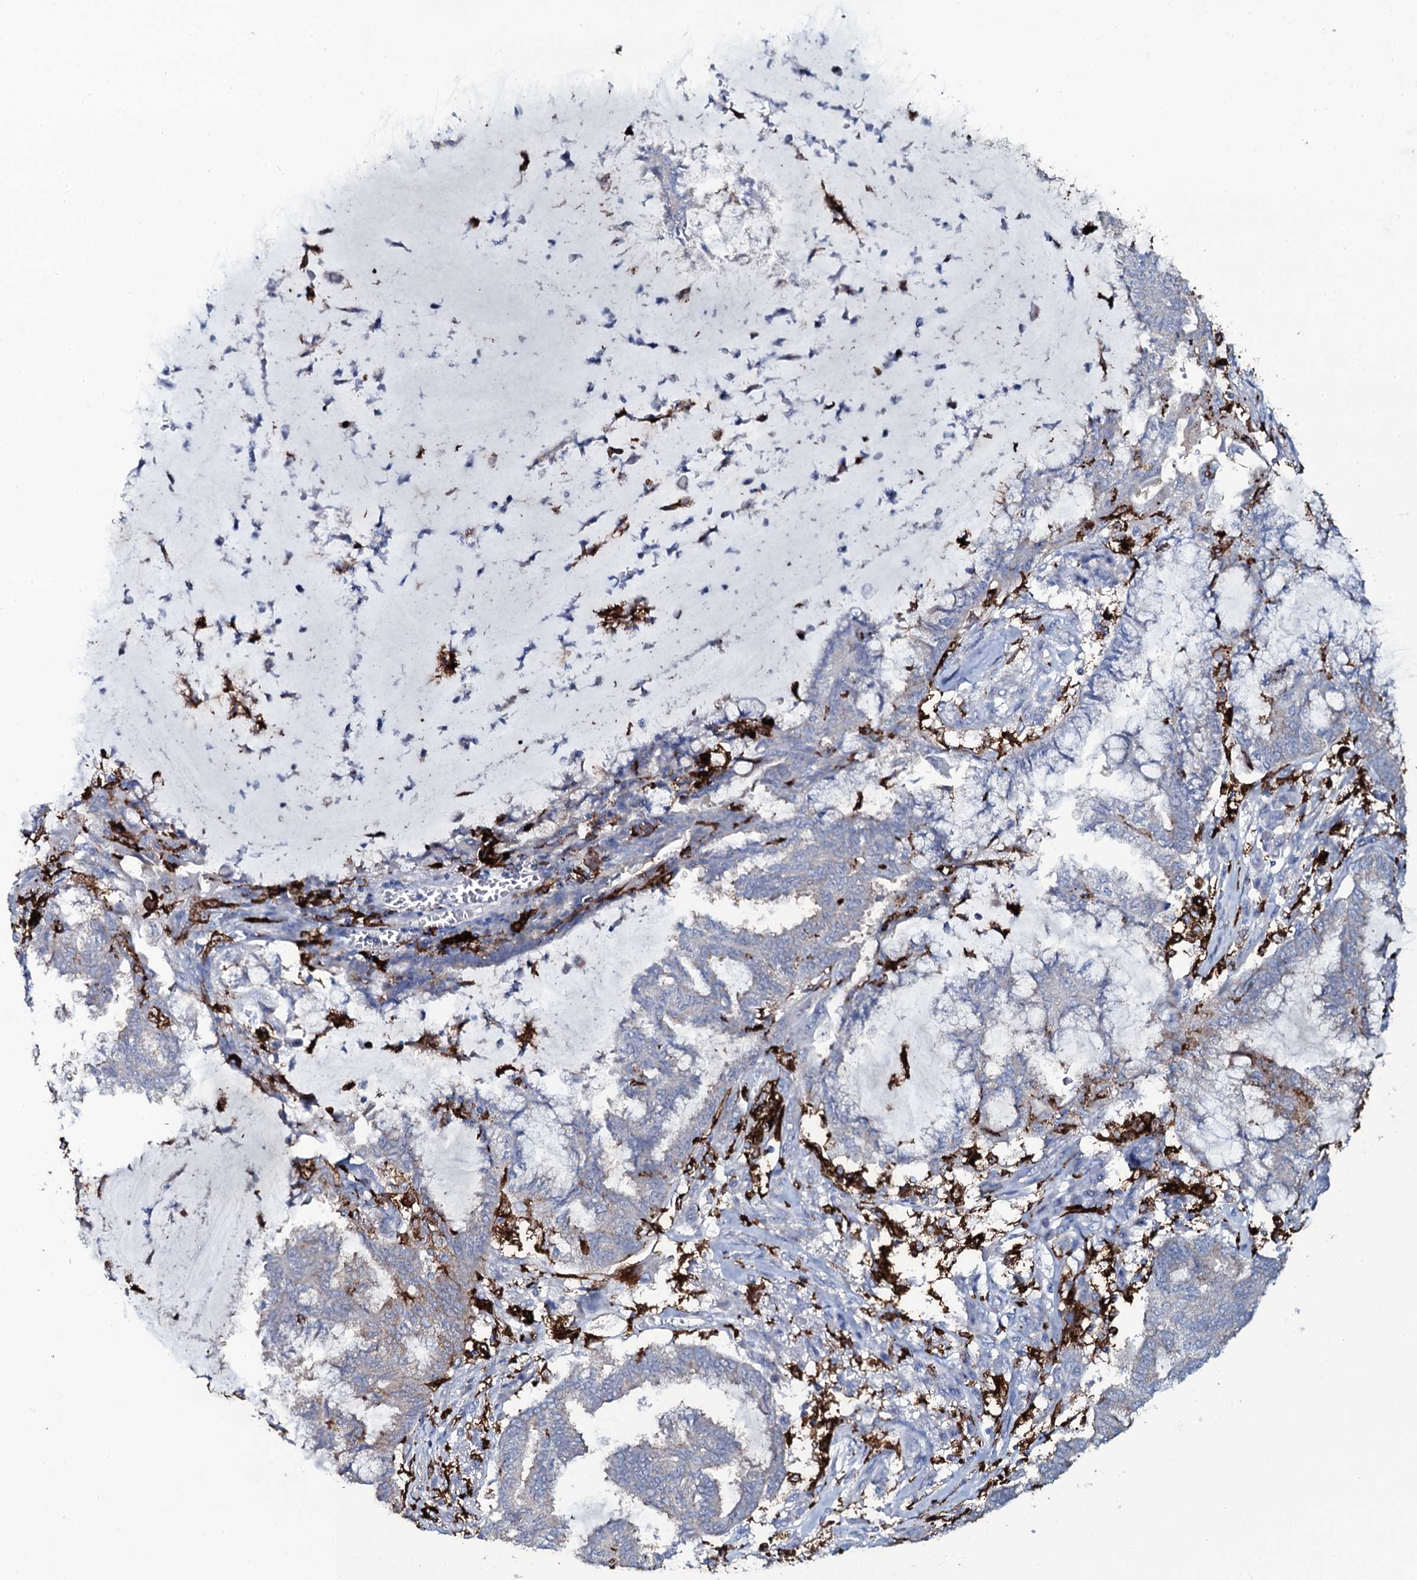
{"staining": {"intensity": "weak", "quantity": "25%-75%", "location": "cytoplasmic/membranous"}, "tissue": "endometrial cancer", "cell_type": "Tumor cells", "image_type": "cancer", "snomed": [{"axis": "morphology", "description": "Adenocarcinoma, NOS"}, {"axis": "topography", "description": "Endometrium"}], "caption": "Immunohistochemistry (IHC) histopathology image of human endometrial adenocarcinoma stained for a protein (brown), which exhibits low levels of weak cytoplasmic/membranous staining in approximately 25%-75% of tumor cells.", "gene": "OSBPL2", "patient": {"sex": "female", "age": 86}}